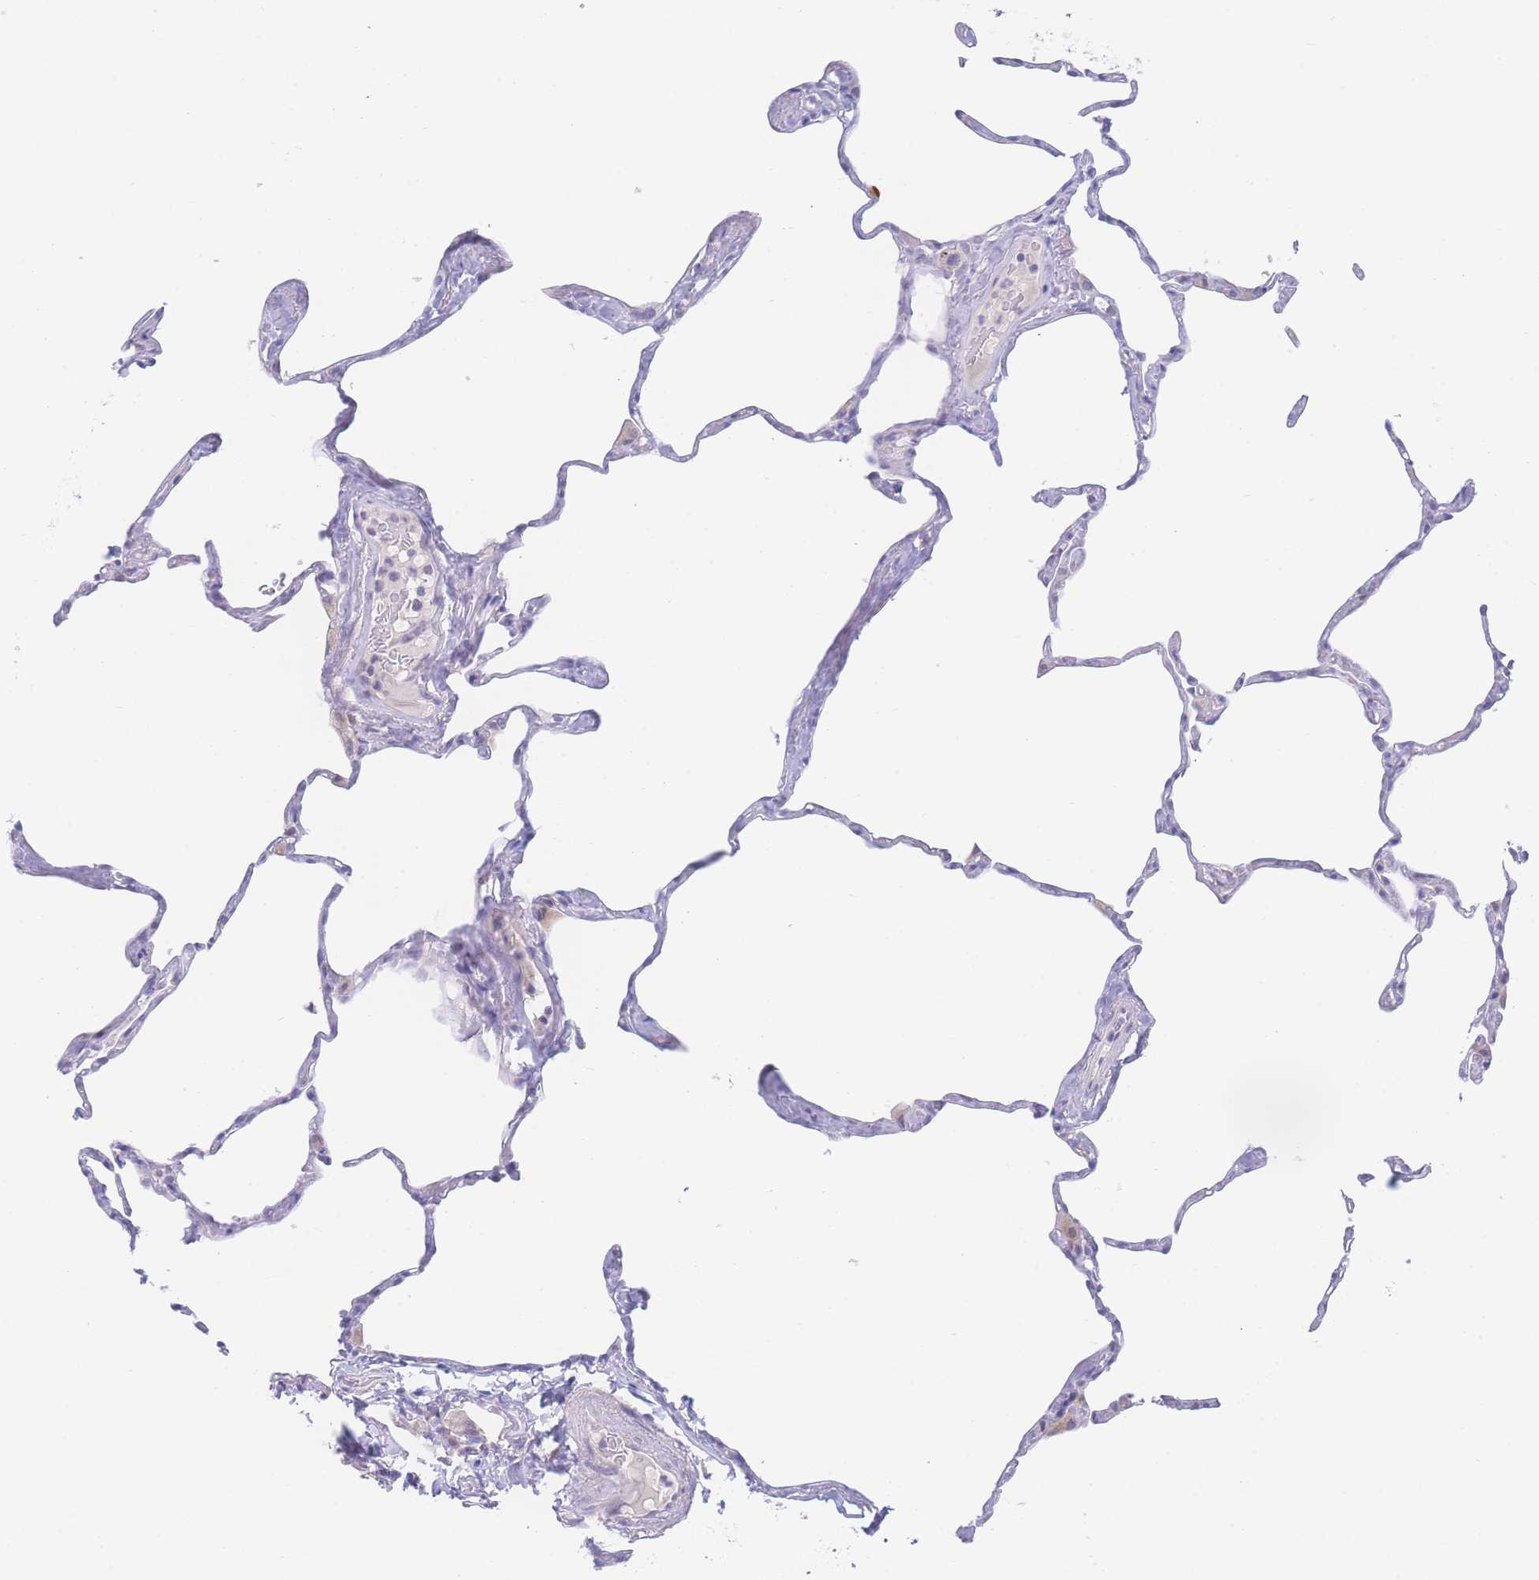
{"staining": {"intensity": "negative", "quantity": "none", "location": "none"}, "tissue": "lung", "cell_type": "Alveolar cells", "image_type": "normal", "snomed": [{"axis": "morphology", "description": "Normal tissue, NOS"}, {"axis": "topography", "description": "Lung"}], "caption": "Immunohistochemistry (IHC) of unremarkable lung exhibits no positivity in alveolar cells.", "gene": "PRSS22", "patient": {"sex": "male", "age": 65}}